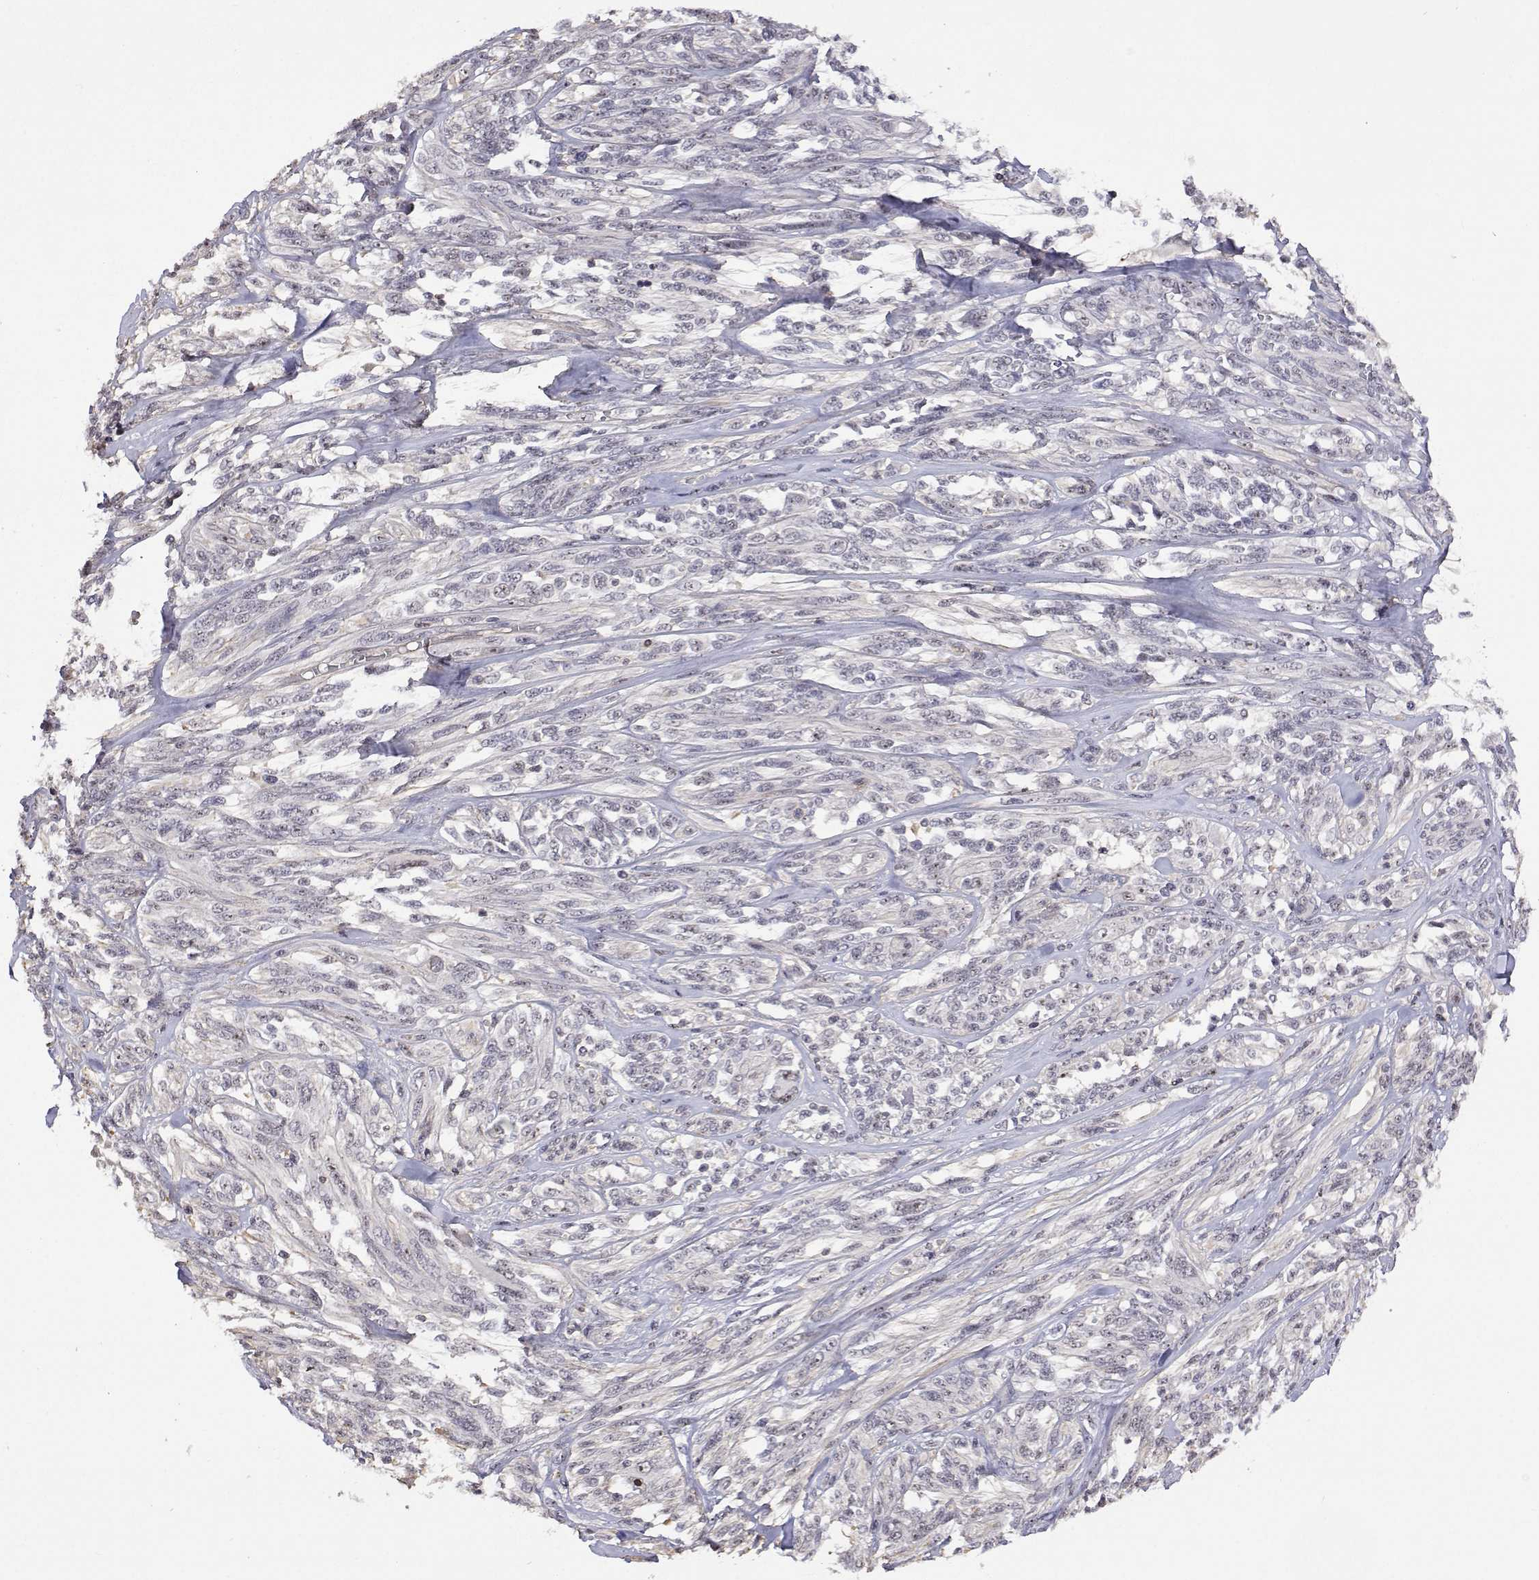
{"staining": {"intensity": "negative", "quantity": "none", "location": "none"}, "tissue": "melanoma", "cell_type": "Tumor cells", "image_type": "cancer", "snomed": [{"axis": "morphology", "description": "Malignant melanoma, NOS"}, {"axis": "topography", "description": "Skin"}], "caption": "Tumor cells are negative for protein expression in human malignant melanoma. (DAB (3,3'-diaminobenzidine) immunohistochemistry with hematoxylin counter stain).", "gene": "NHP2", "patient": {"sex": "female", "age": 91}}